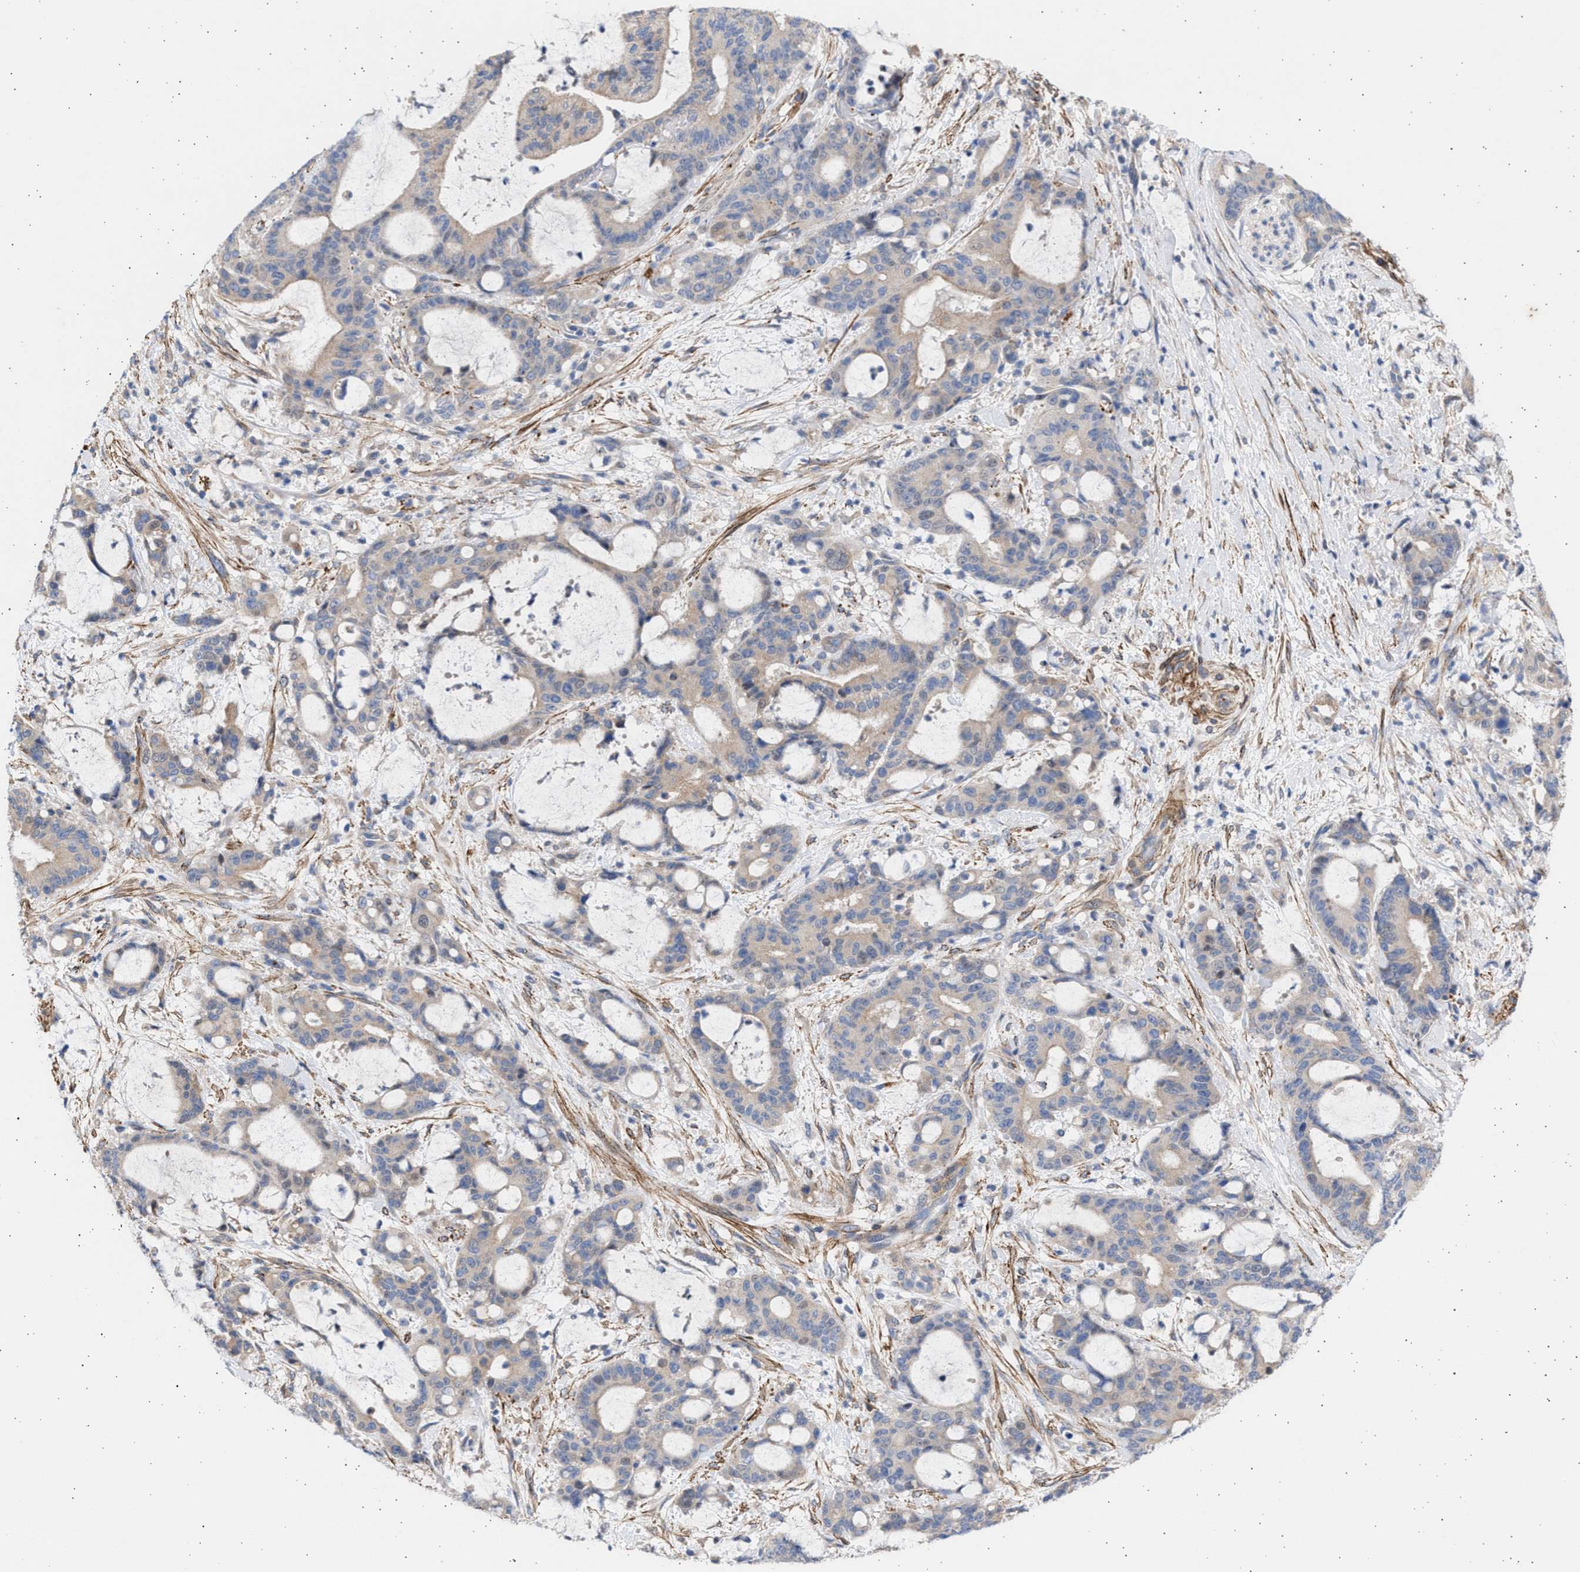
{"staining": {"intensity": "negative", "quantity": "none", "location": "none"}, "tissue": "liver cancer", "cell_type": "Tumor cells", "image_type": "cancer", "snomed": [{"axis": "morphology", "description": "Normal tissue, NOS"}, {"axis": "morphology", "description": "Cholangiocarcinoma"}, {"axis": "topography", "description": "Liver"}, {"axis": "topography", "description": "Peripheral nerve tissue"}], "caption": "Immunohistochemistry (IHC) photomicrograph of neoplastic tissue: cholangiocarcinoma (liver) stained with DAB displays no significant protein expression in tumor cells.", "gene": "NBR1", "patient": {"sex": "female", "age": 73}}